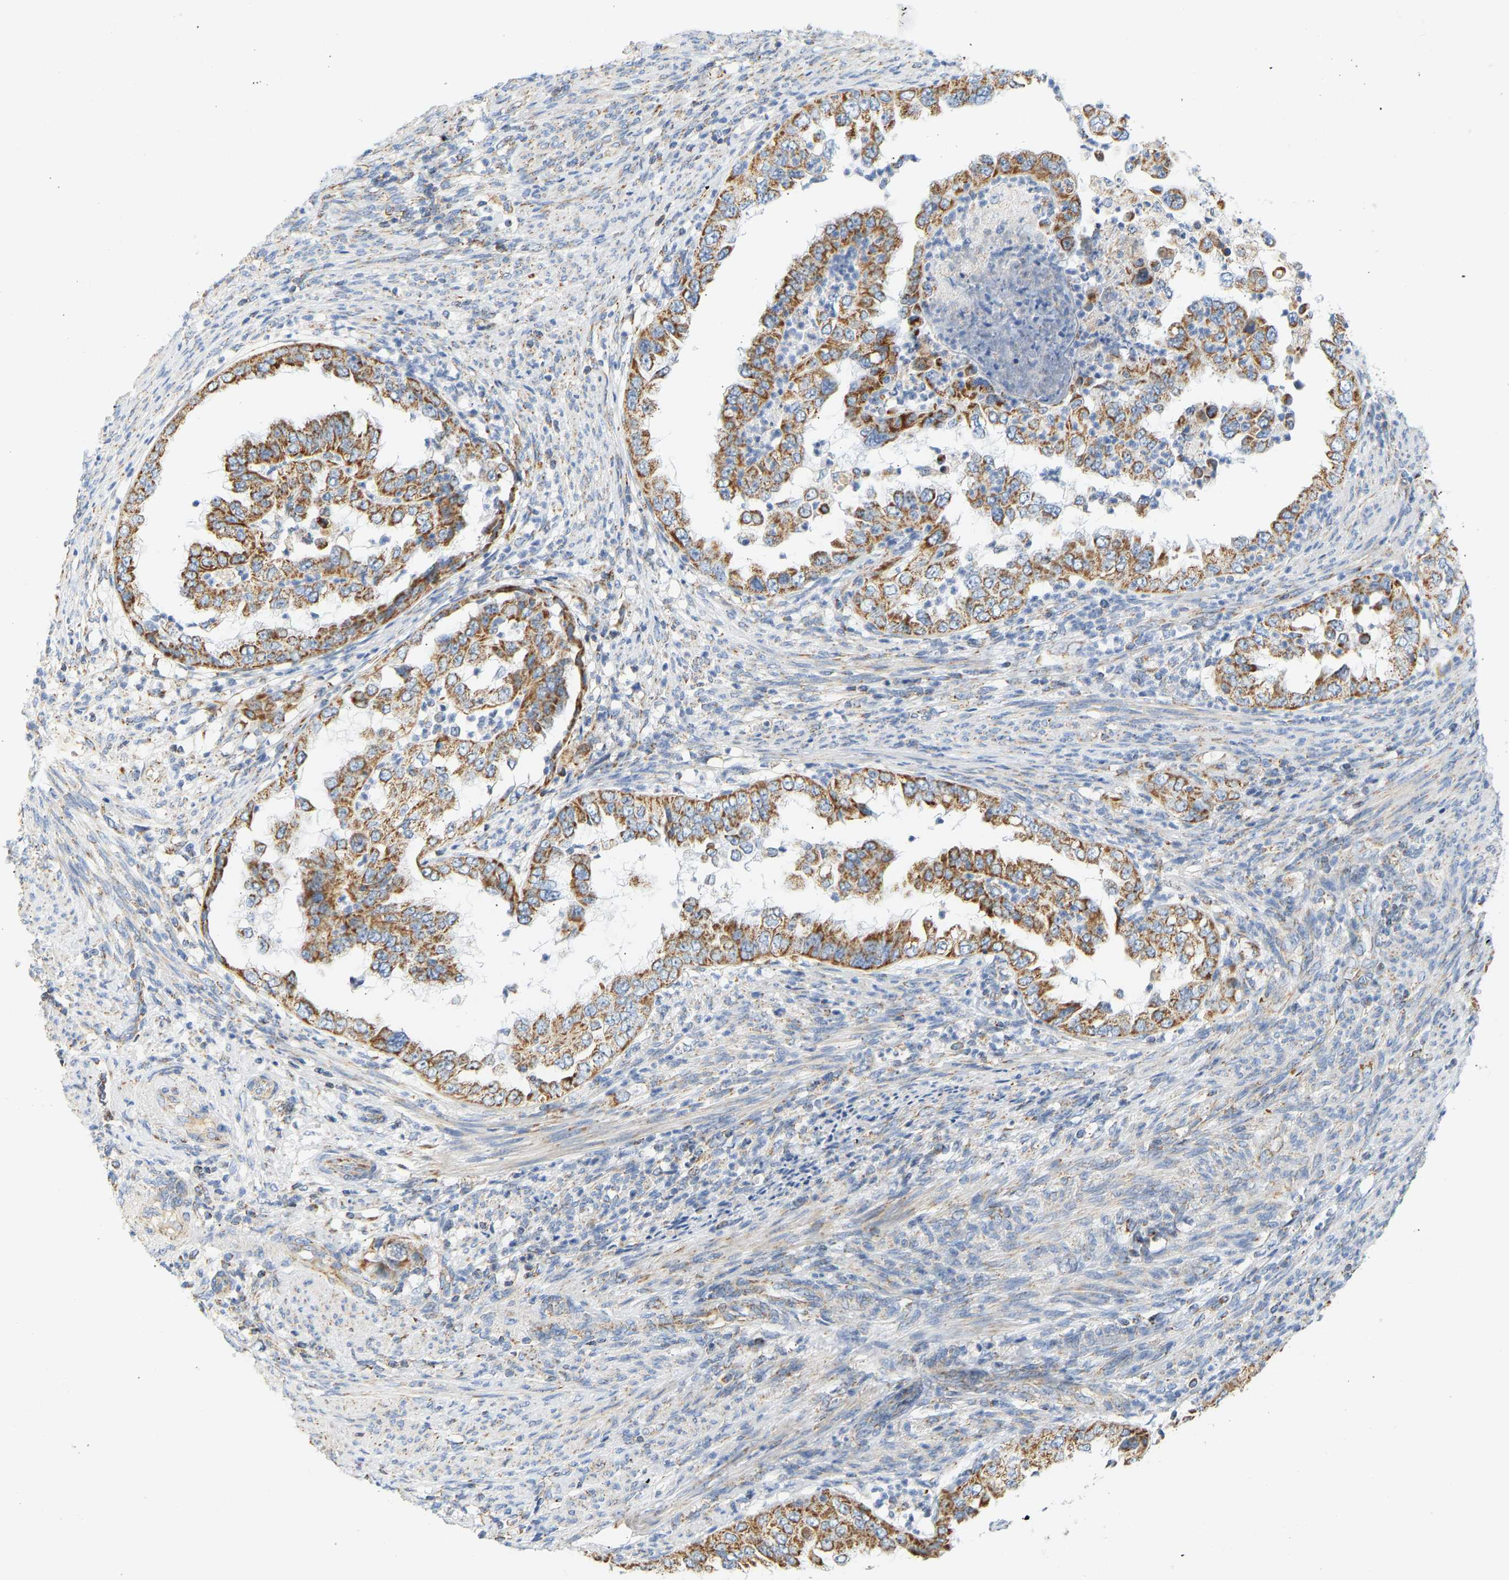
{"staining": {"intensity": "moderate", "quantity": ">75%", "location": "cytoplasmic/membranous"}, "tissue": "endometrial cancer", "cell_type": "Tumor cells", "image_type": "cancer", "snomed": [{"axis": "morphology", "description": "Adenocarcinoma, NOS"}, {"axis": "topography", "description": "Endometrium"}], "caption": "Approximately >75% of tumor cells in endometrial adenocarcinoma display moderate cytoplasmic/membranous protein positivity as visualized by brown immunohistochemical staining.", "gene": "GRPEL2", "patient": {"sex": "female", "age": 85}}